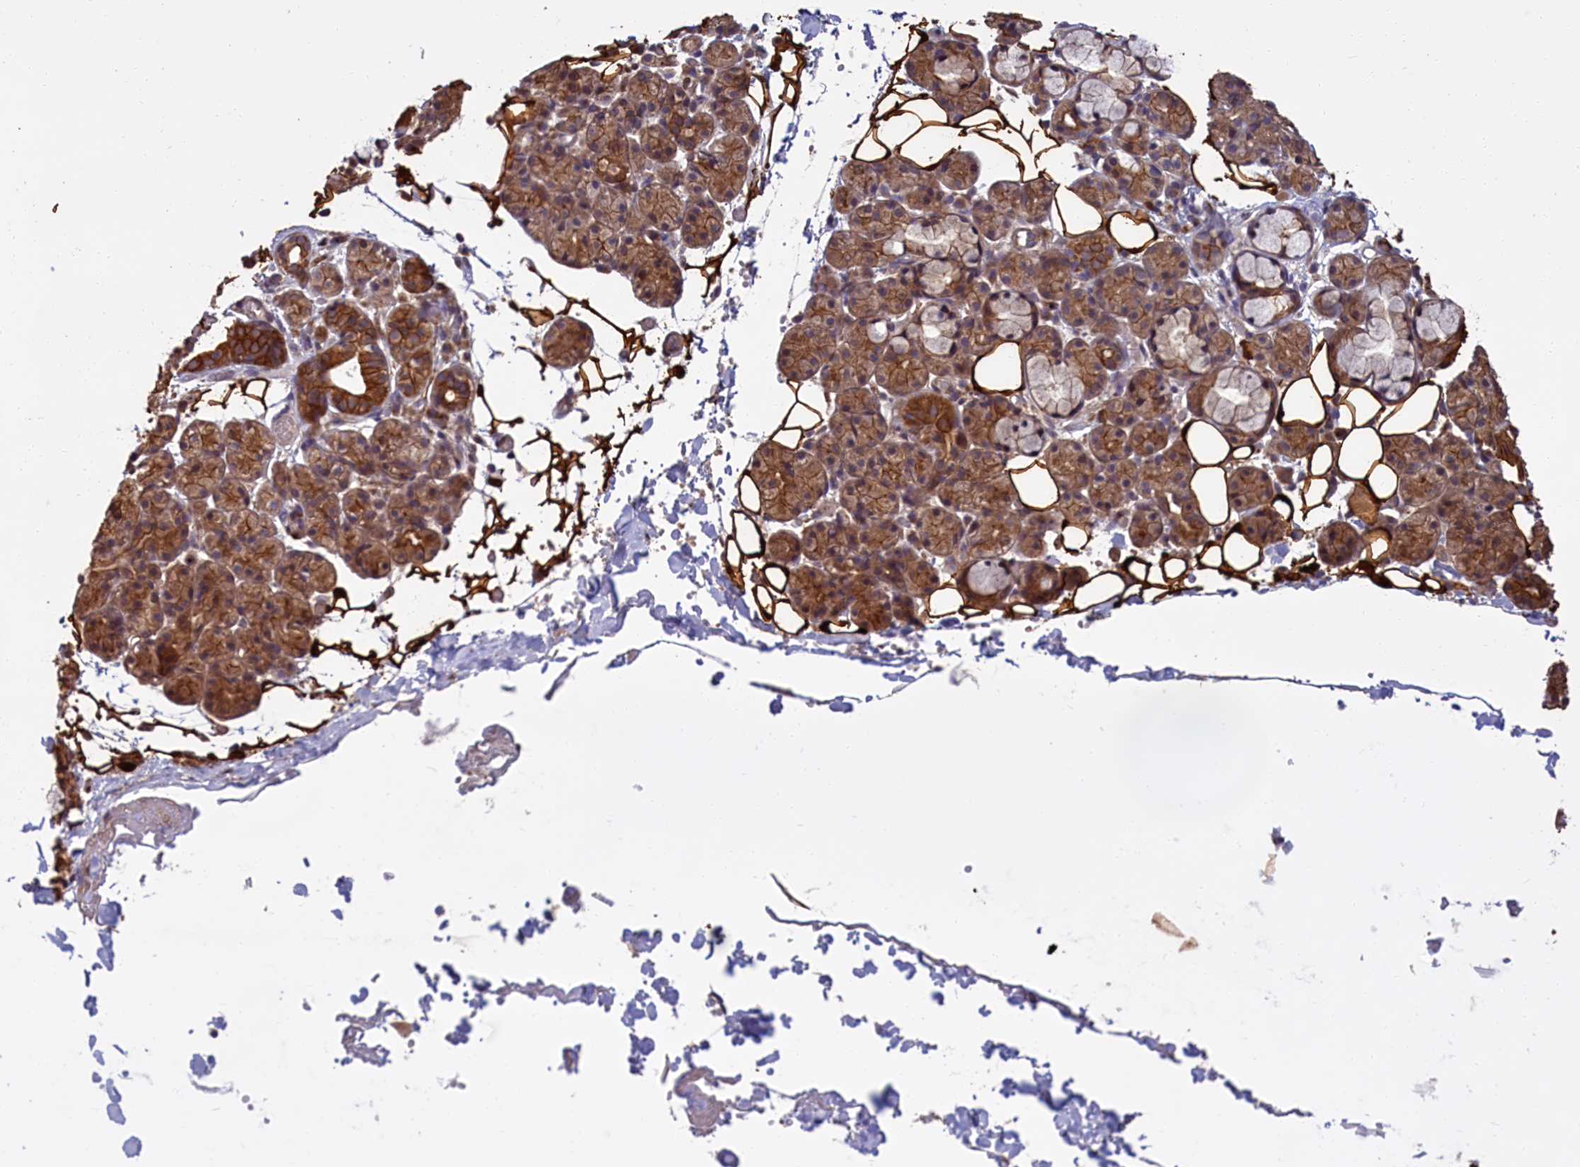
{"staining": {"intensity": "strong", "quantity": "25%-75%", "location": "cytoplasmic/membranous"}, "tissue": "salivary gland", "cell_type": "Glandular cells", "image_type": "normal", "snomed": [{"axis": "morphology", "description": "Normal tissue, NOS"}, {"axis": "topography", "description": "Salivary gland"}], "caption": "Salivary gland stained for a protein exhibits strong cytoplasmic/membranous positivity in glandular cells.", "gene": "DENND1B", "patient": {"sex": "male", "age": 63}}